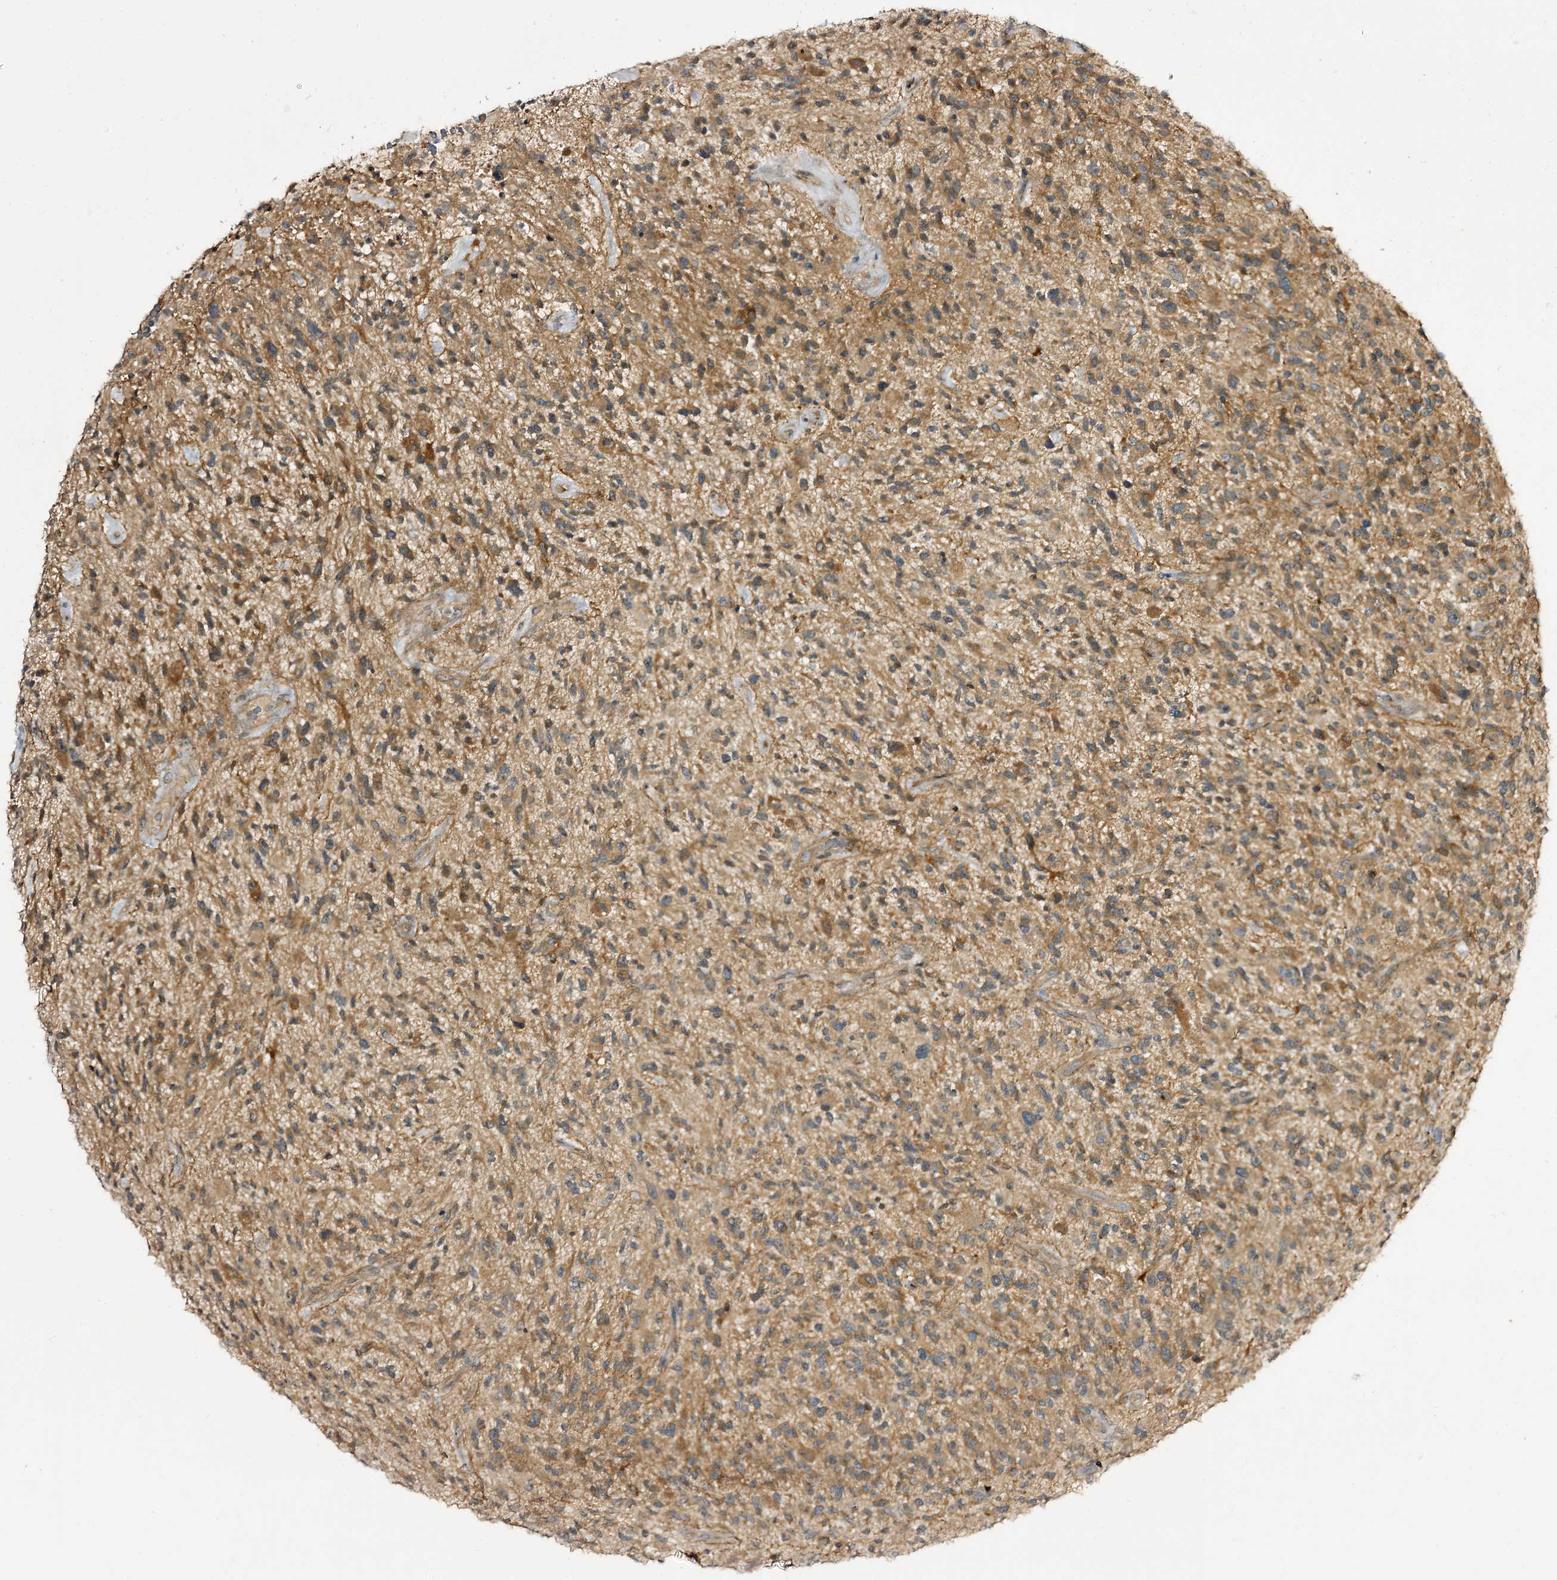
{"staining": {"intensity": "moderate", "quantity": ">75%", "location": "cytoplasmic/membranous"}, "tissue": "glioma", "cell_type": "Tumor cells", "image_type": "cancer", "snomed": [{"axis": "morphology", "description": "Glioma, malignant, High grade"}, {"axis": "topography", "description": "Brain"}], "caption": "The immunohistochemical stain shows moderate cytoplasmic/membranous staining in tumor cells of malignant glioma (high-grade) tissue.", "gene": "C11orf80", "patient": {"sex": "male", "age": 47}}